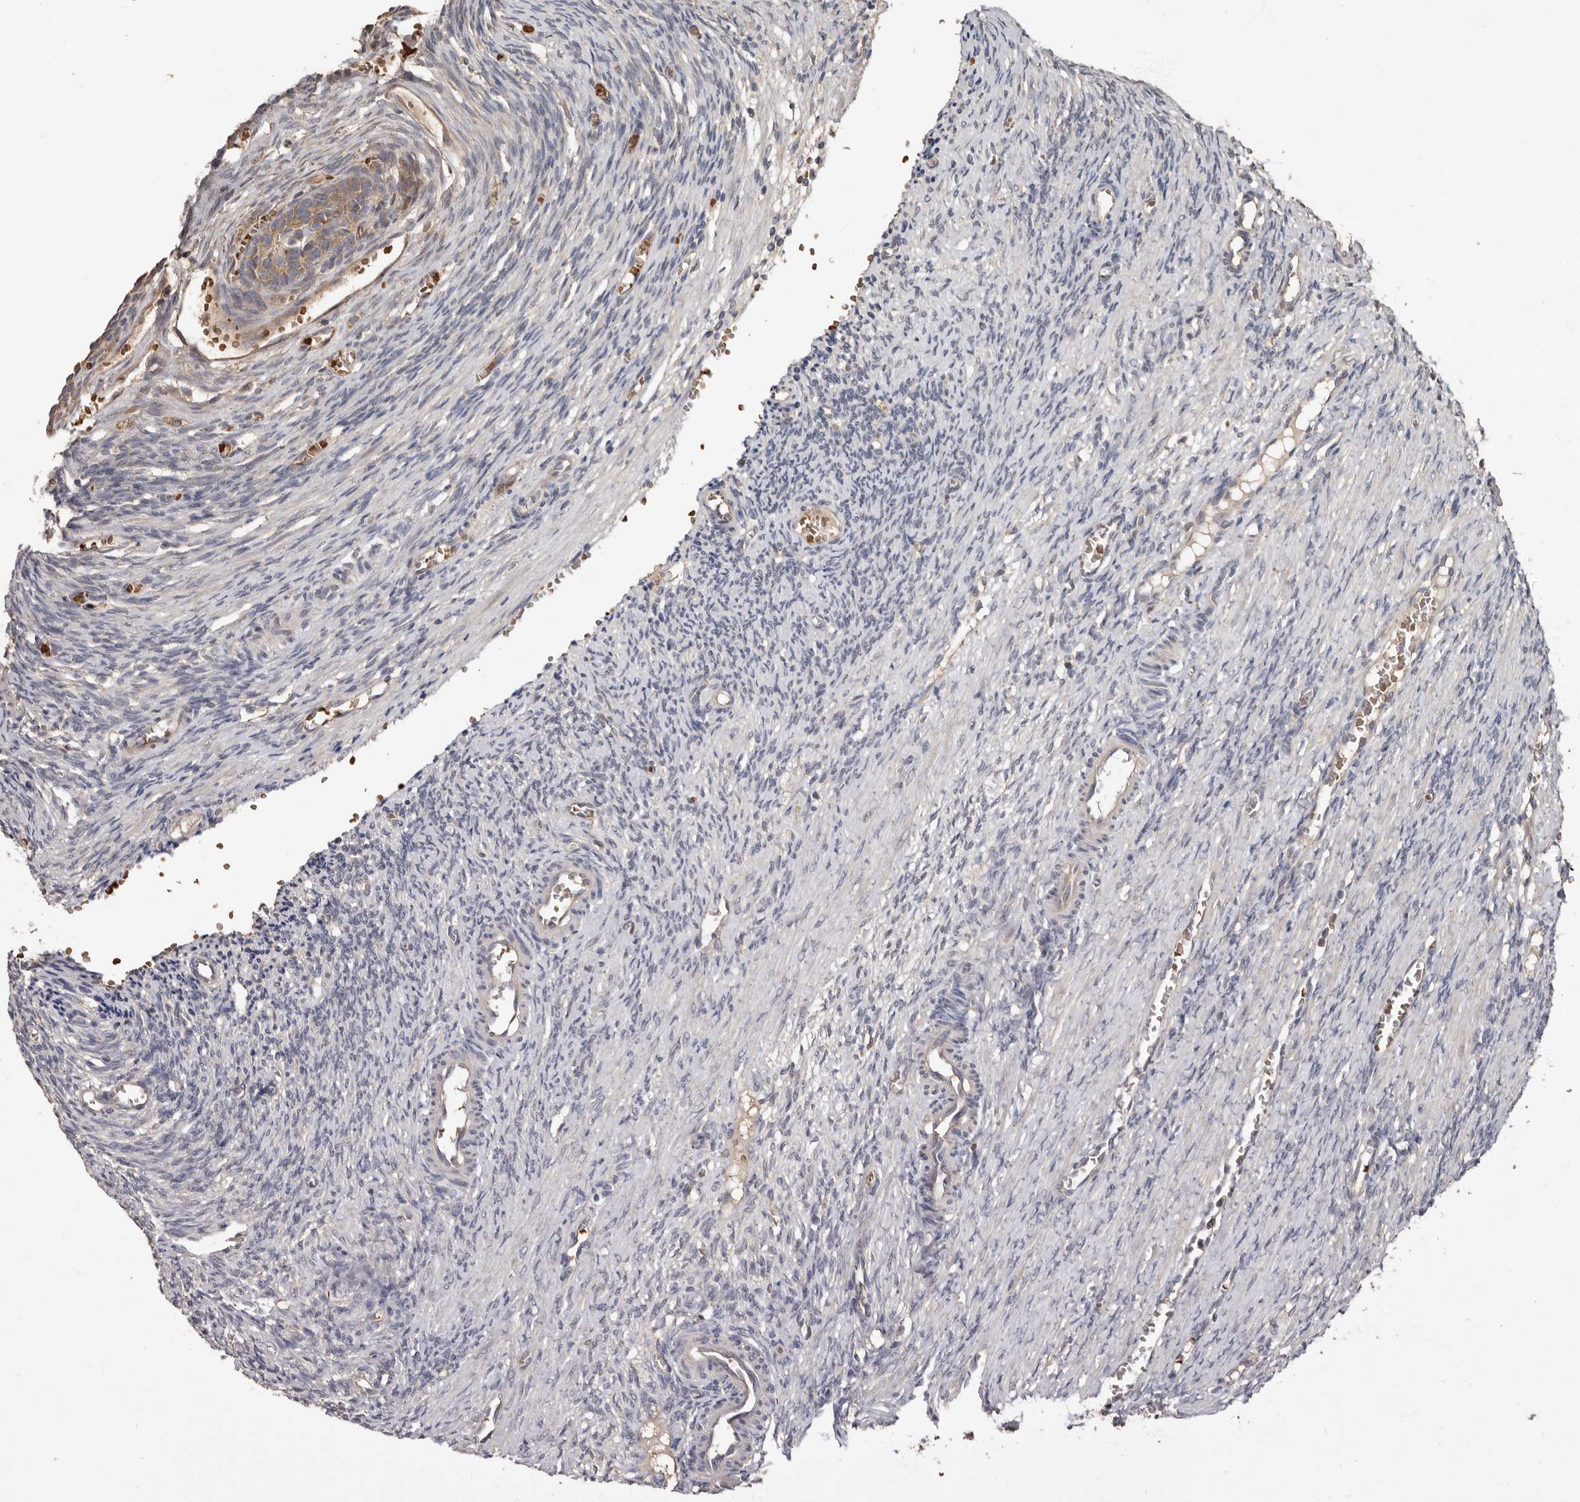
{"staining": {"intensity": "weak", "quantity": "25%-75%", "location": "cytoplasmic/membranous"}, "tissue": "ovary", "cell_type": "Ovarian stroma cells", "image_type": "normal", "snomed": [{"axis": "morphology", "description": "Normal tissue, NOS"}, {"axis": "topography", "description": "Ovary"}], "caption": "Immunohistochemical staining of unremarkable ovary exhibits 25%-75% levels of weak cytoplasmic/membranous protein expression in approximately 25%-75% of ovarian stroma cells. (brown staining indicates protein expression, while blue staining denotes nuclei).", "gene": "KIF26B", "patient": {"sex": "female", "age": 27}}